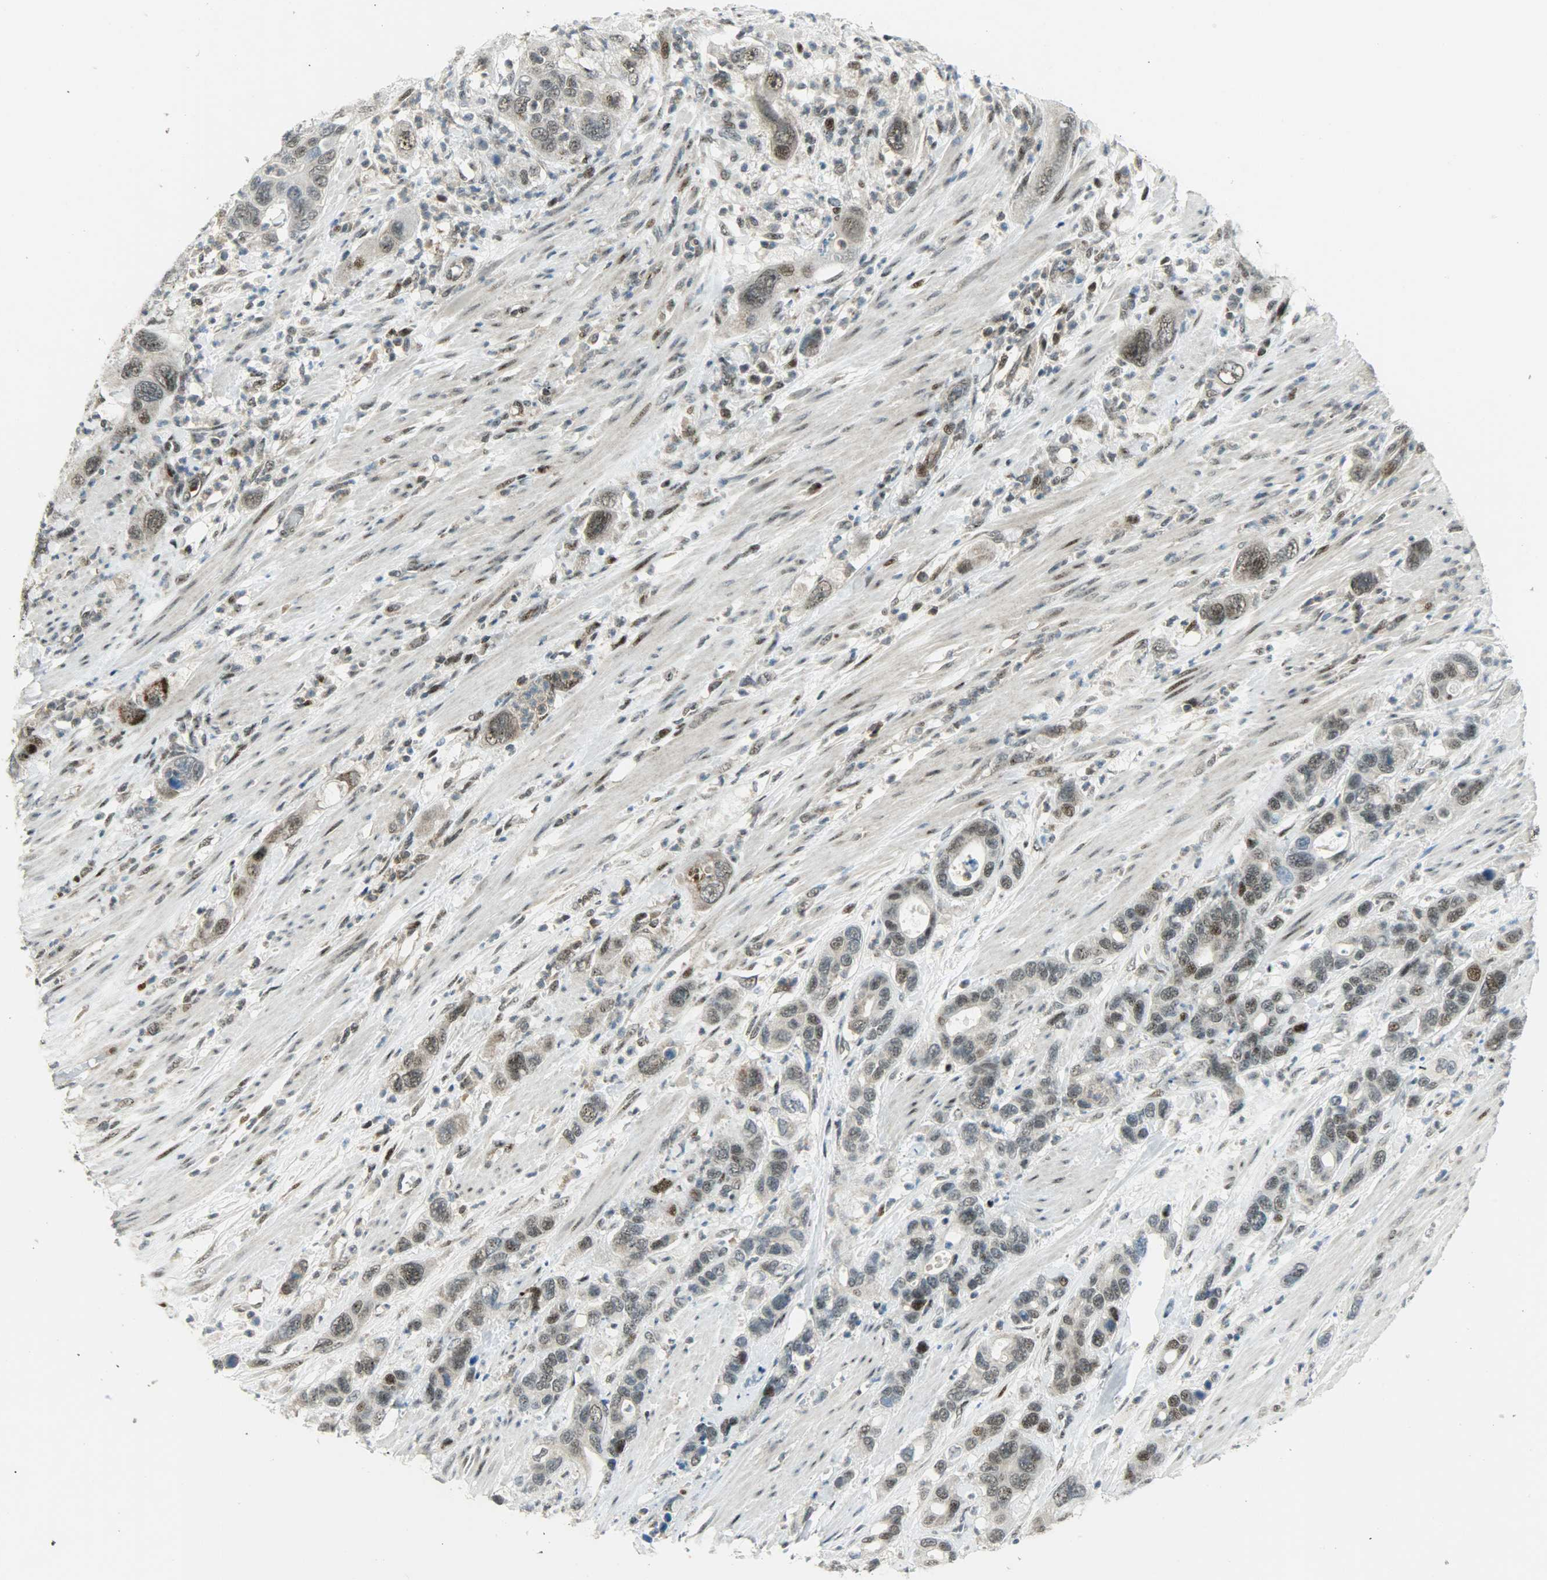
{"staining": {"intensity": "weak", "quantity": ">75%", "location": "cytoplasmic/membranous,nuclear"}, "tissue": "pancreatic cancer", "cell_type": "Tumor cells", "image_type": "cancer", "snomed": [{"axis": "morphology", "description": "Adenocarcinoma, NOS"}, {"axis": "topography", "description": "Pancreas"}], "caption": "This is an image of IHC staining of adenocarcinoma (pancreatic), which shows weak staining in the cytoplasmic/membranous and nuclear of tumor cells.", "gene": "IL15", "patient": {"sex": "female", "age": 71}}